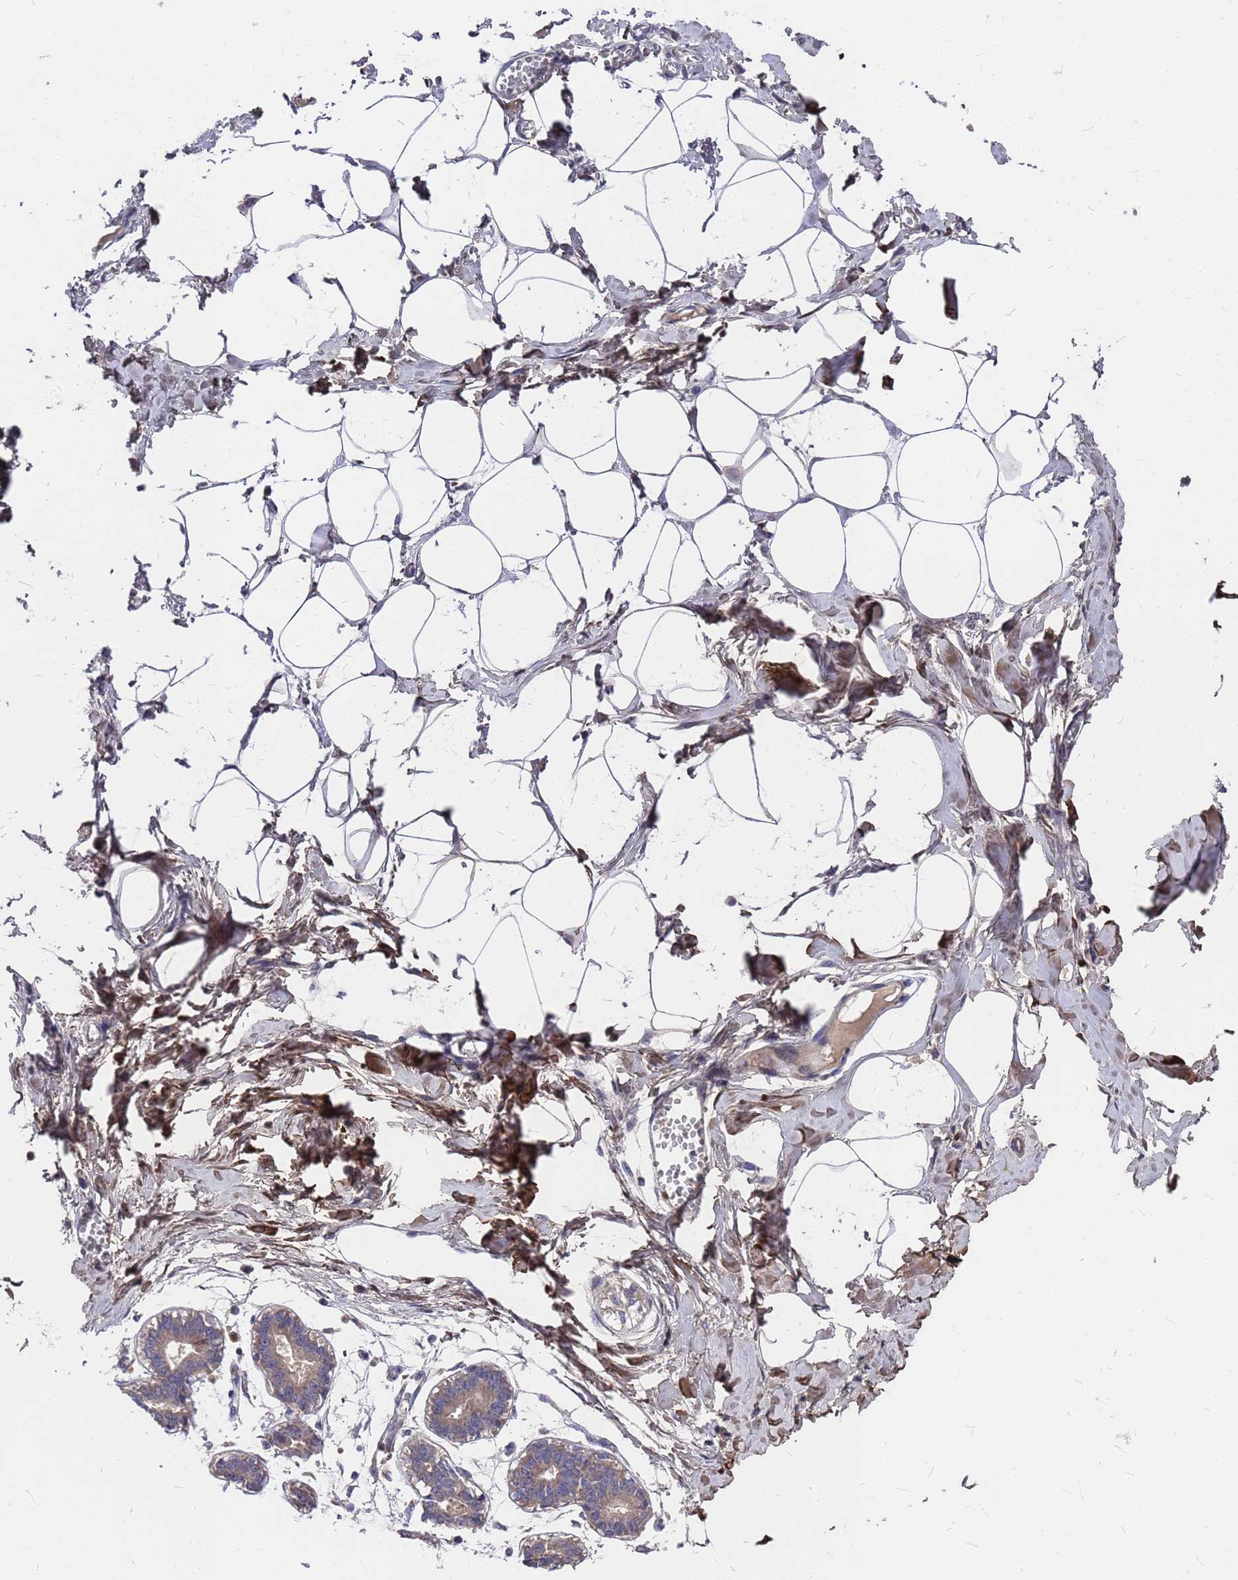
{"staining": {"intensity": "negative", "quantity": "none", "location": "none"}, "tissue": "breast", "cell_type": "Adipocytes", "image_type": "normal", "snomed": [{"axis": "morphology", "description": "Normal tissue, NOS"}, {"axis": "topography", "description": "Breast"}], "caption": "DAB immunohistochemical staining of normal breast shows no significant staining in adipocytes. (DAB immunohistochemistry visualized using brightfield microscopy, high magnification).", "gene": "ZNF717", "patient": {"sex": "female", "age": 27}}